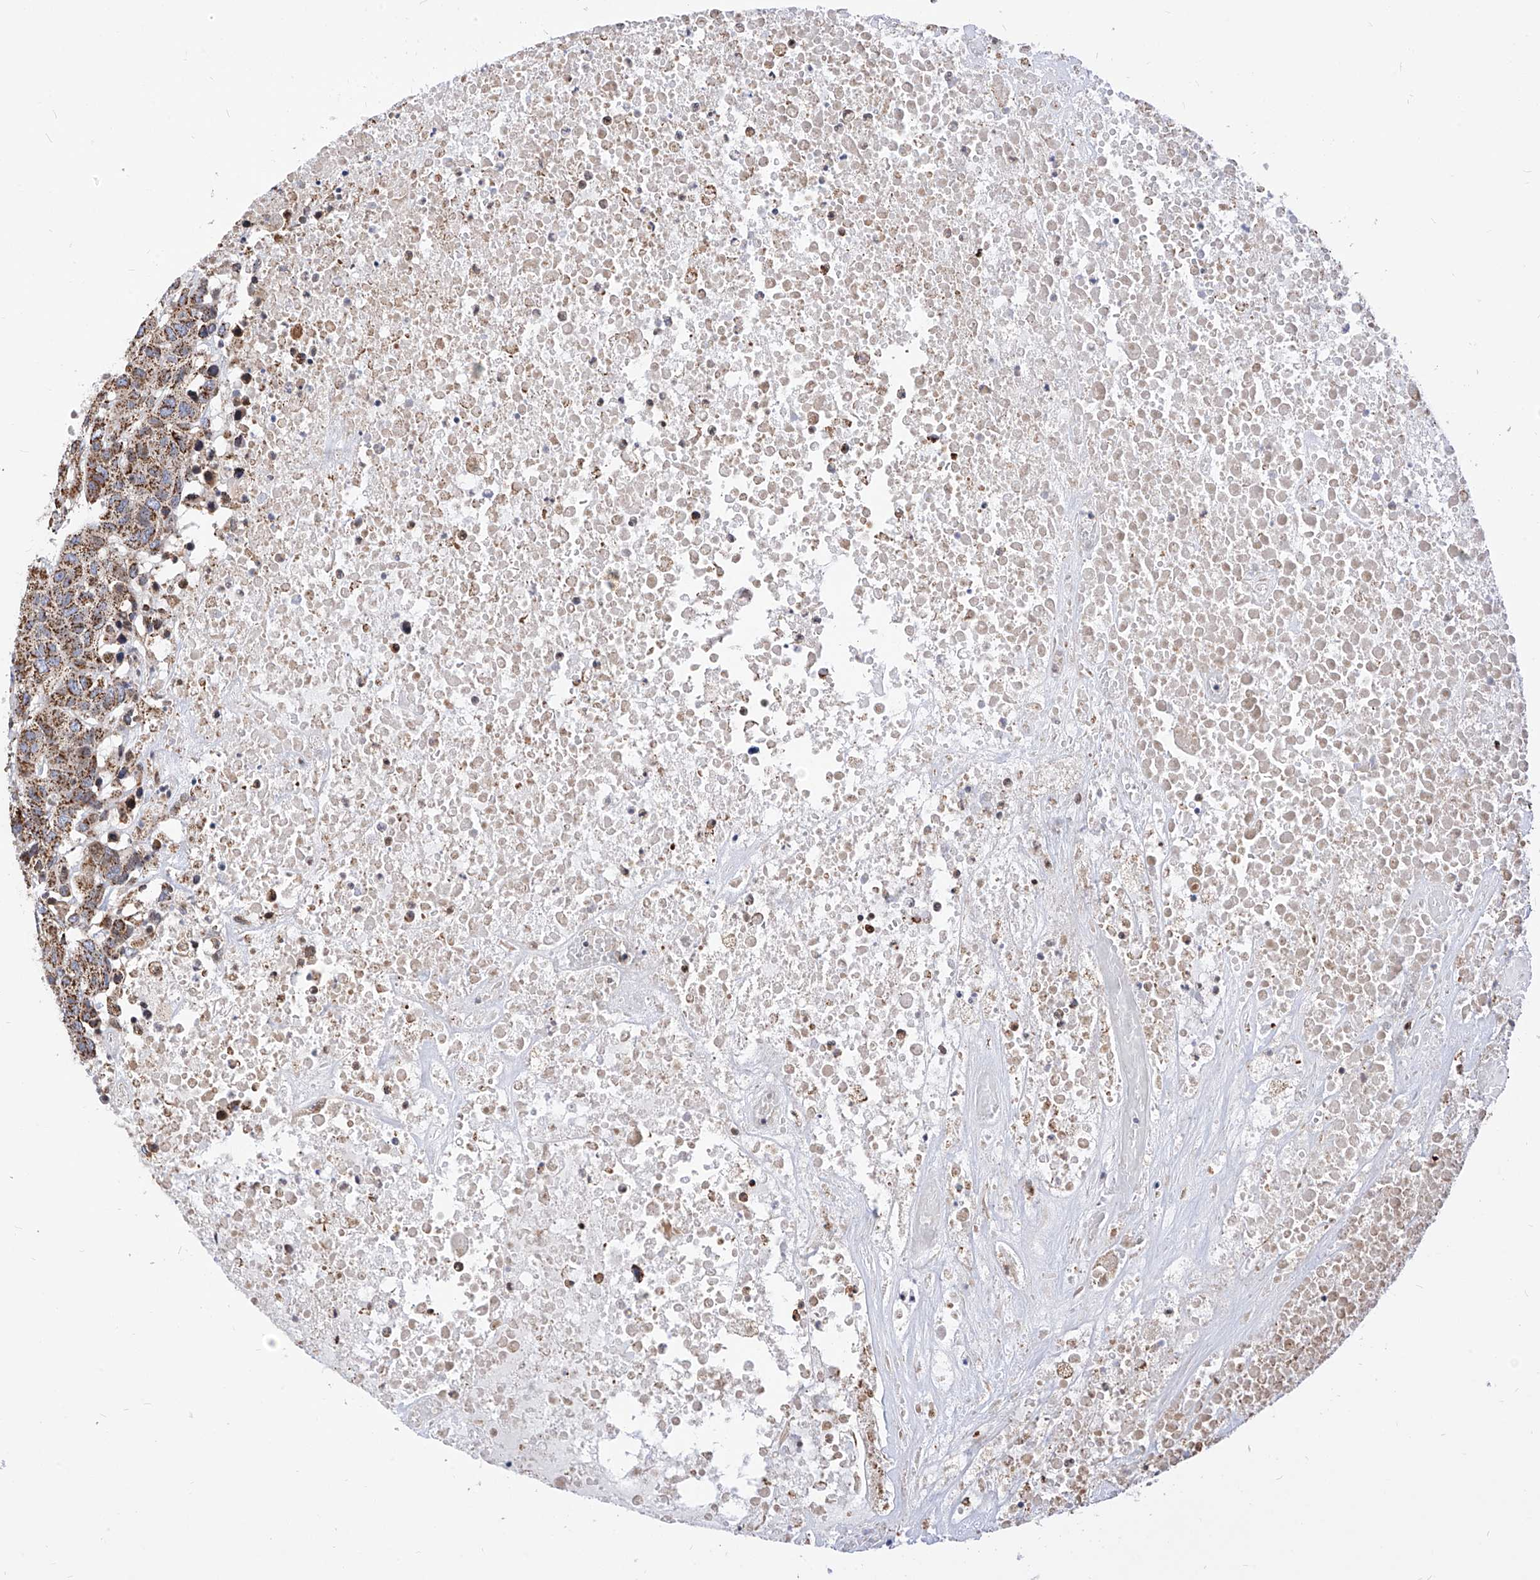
{"staining": {"intensity": "moderate", "quantity": ">75%", "location": "cytoplasmic/membranous"}, "tissue": "head and neck cancer", "cell_type": "Tumor cells", "image_type": "cancer", "snomed": [{"axis": "morphology", "description": "Squamous cell carcinoma, NOS"}, {"axis": "topography", "description": "Head-Neck"}], "caption": "The immunohistochemical stain shows moderate cytoplasmic/membranous staining in tumor cells of head and neck squamous cell carcinoma tissue.", "gene": "TTLL8", "patient": {"sex": "male", "age": 66}}